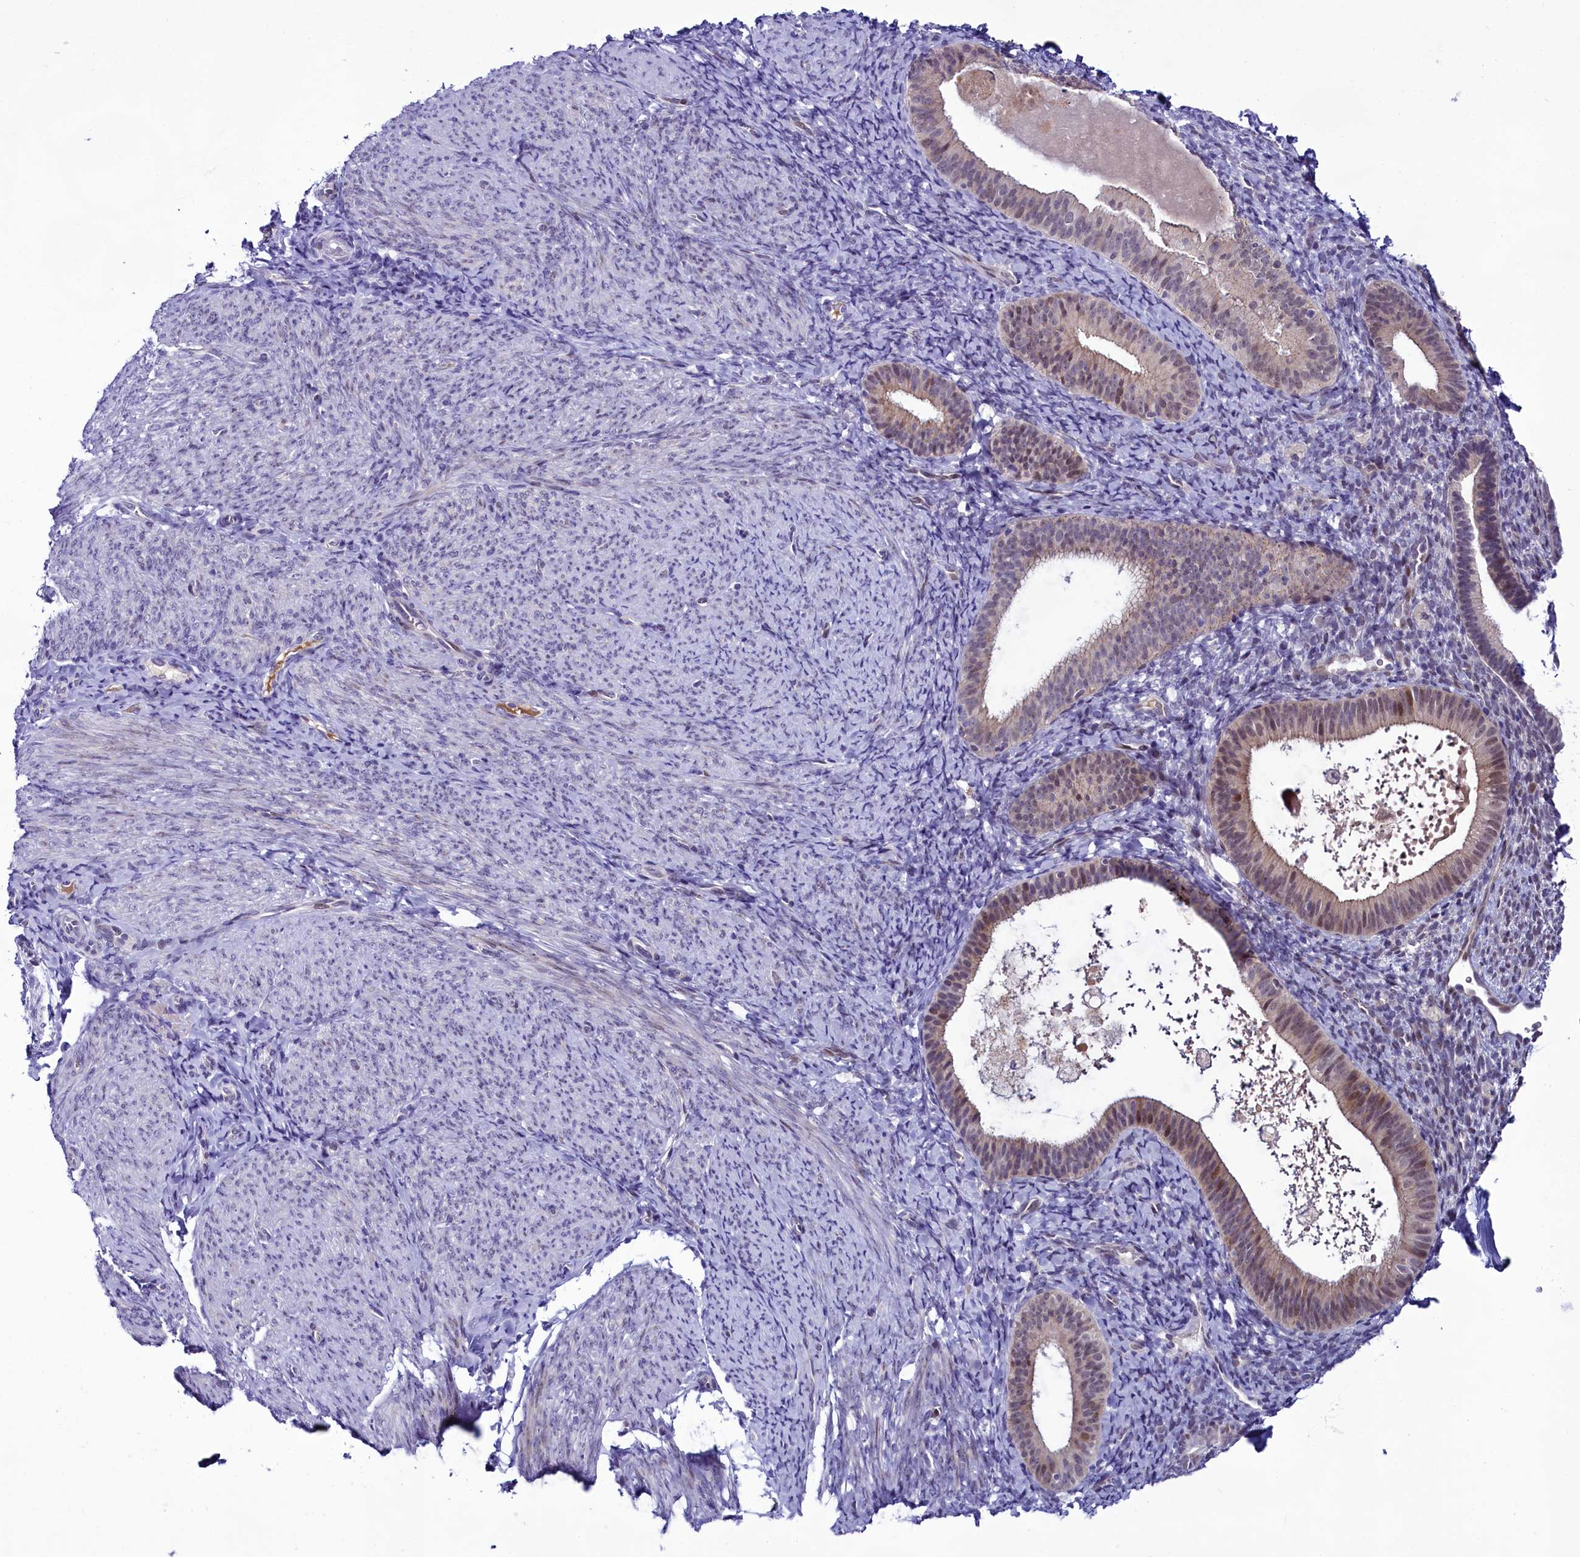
{"staining": {"intensity": "negative", "quantity": "none", "location": "none"}, "tissue": "endometrium", "cell_type": "Cells in endometrial stroma", "image_type": "normal", "snomed": [{"axis": "morphology", "description": "Normal tissue, NOS"}, {"axis": "topography", "description": "Endometrium"}], "caption": "An immunohistochemistry (IHC) histopathology image of unremarkable endometrium is shown. There is no staining in cells in endometrial stroma of endometrium. (DAB (3,3'-diaminobenzidine) immunohistochemistry (IHC) visualized using brightfield microscopy, high magnification).", "gene": "CCDC106", "patient": {"sex": "female", "age": 65}}